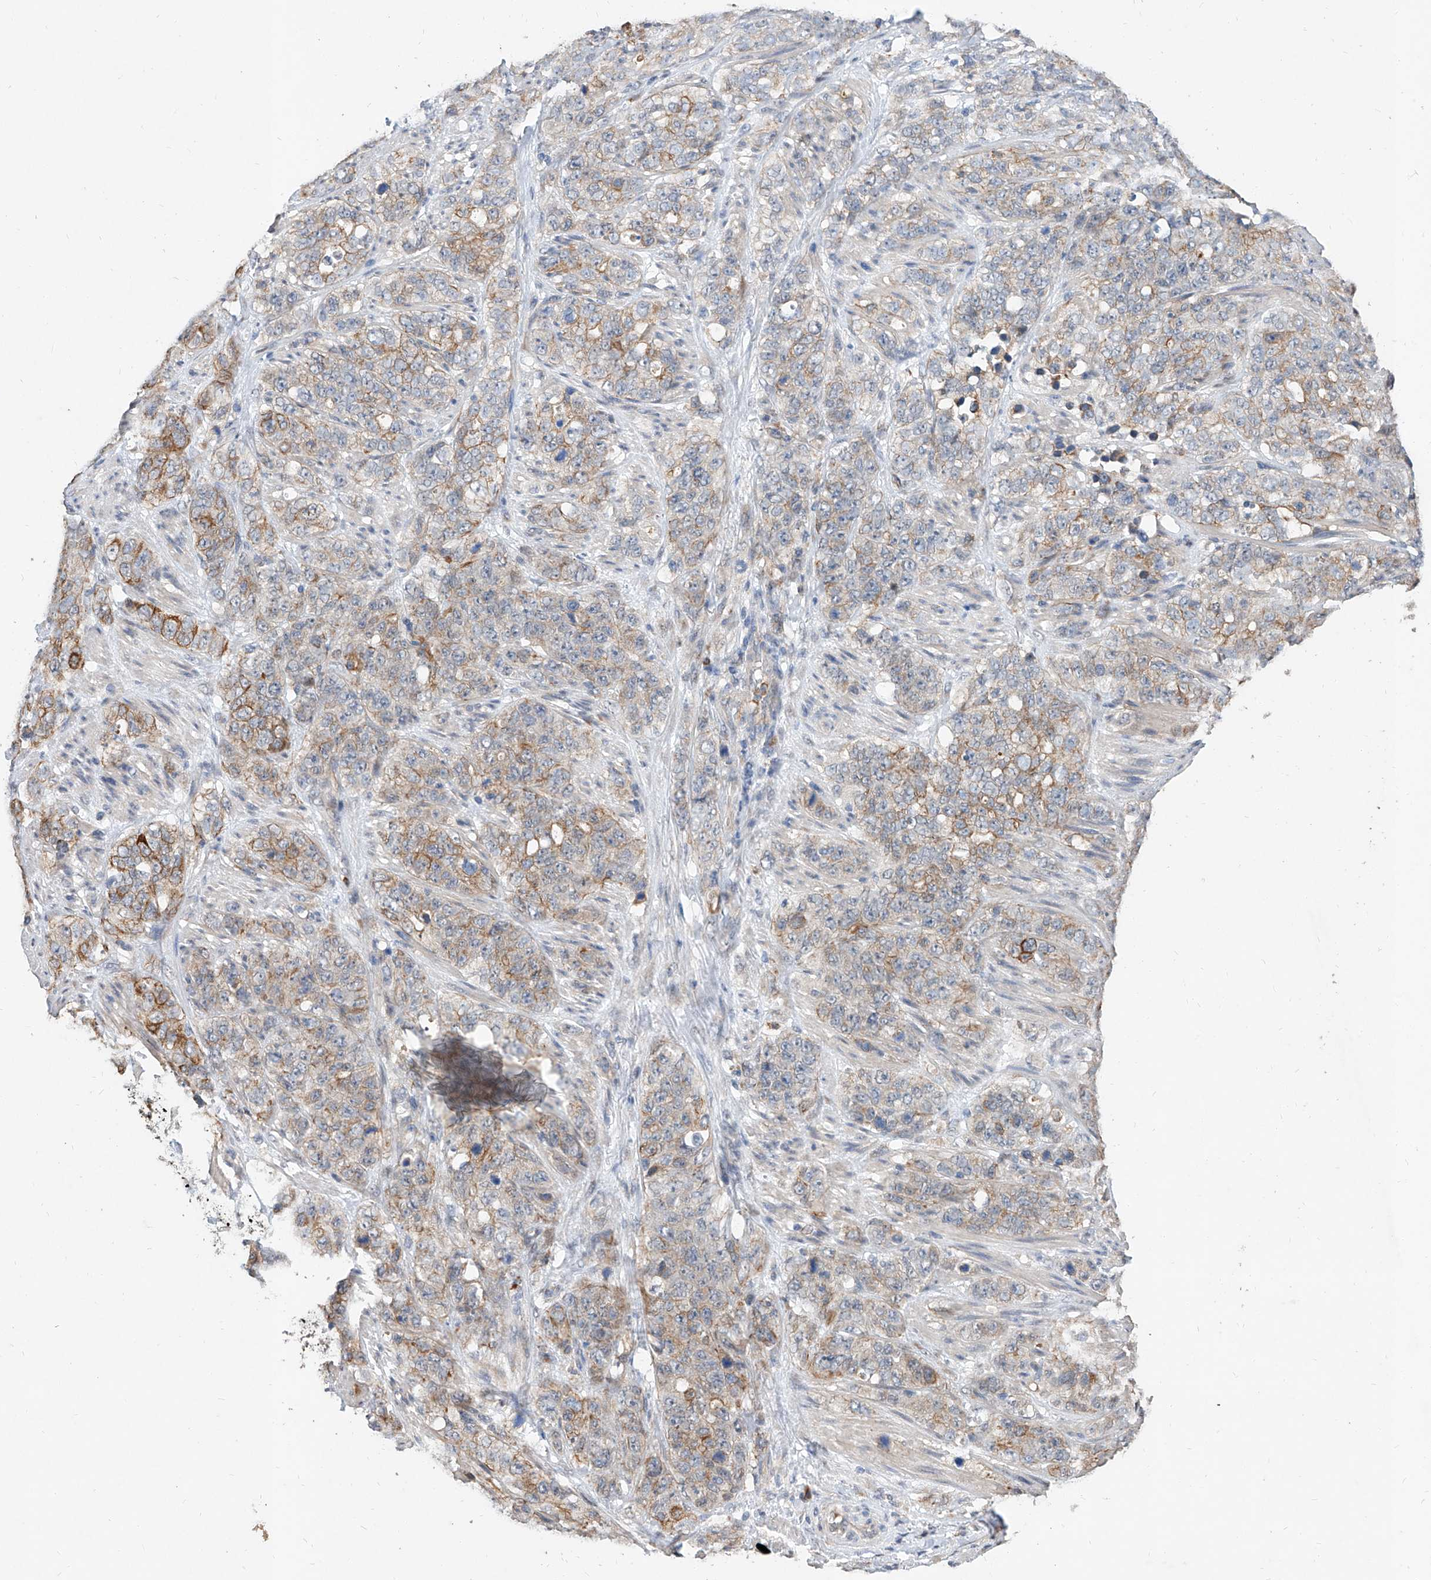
{"staining": {"intensity": "moderate", "quantity": "25%-75%", "location": "cytoplasmic/membranous"}, "tissue": "stomach cancer", "cell_type": "Tumor cells", "image_type": "cancer", "snomed": [{"axis": "morphology", "description": "Adenocarcinoma, NOS"}, {"axis": "topography", "description": "Stomach"}], "caption": "Protein positivity by immunohistochemistry (IHC) exhibits moderate cytoplasmic/membranous expression in approximately 25%-75% of tumor cells in stomach cancer.", "gene": "MFSD4B", "patient": {"sex": "male", "age": 48}}